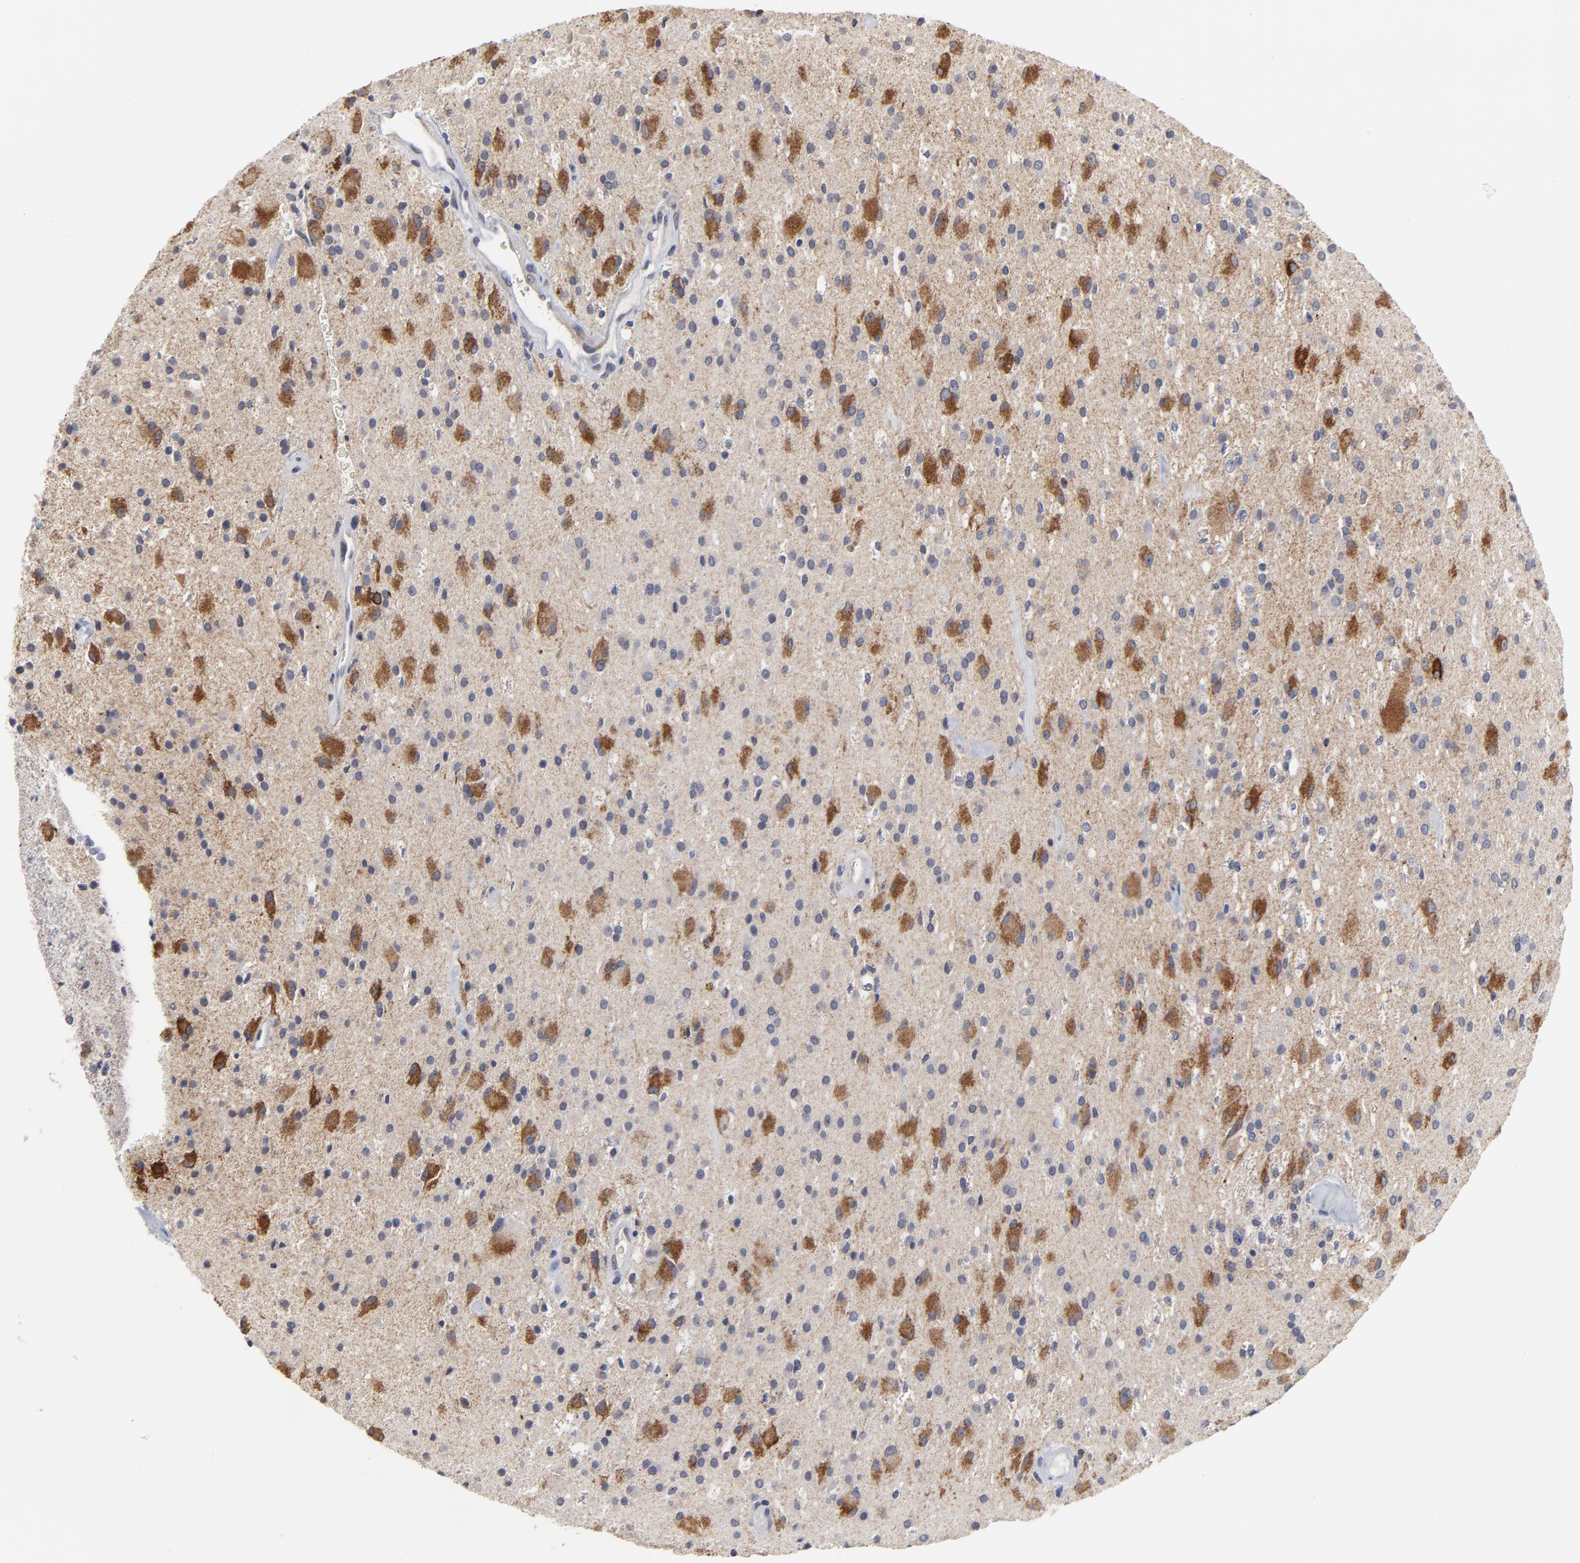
{"staining": {"intensity": "strong", "quantity": "25%-75%", "location": "cytoplasmic/membranous"}, "tissue": "glioma", "cell_type": "Tumor cells", "image_type": "cancer", "snomed": [{"axis": "morphology", "description": "Glioma, malignant, Low grade"}, {"axis": "topography", "description": "Brain"}], "caption": "Protein staining of glioma tissue demonstrates strong cytoplasmic/membranous expression in approximately 25%-75% of tumor cells.", "gene": "MAGEA10", "patient": {"sex": "male", "age": 58}}